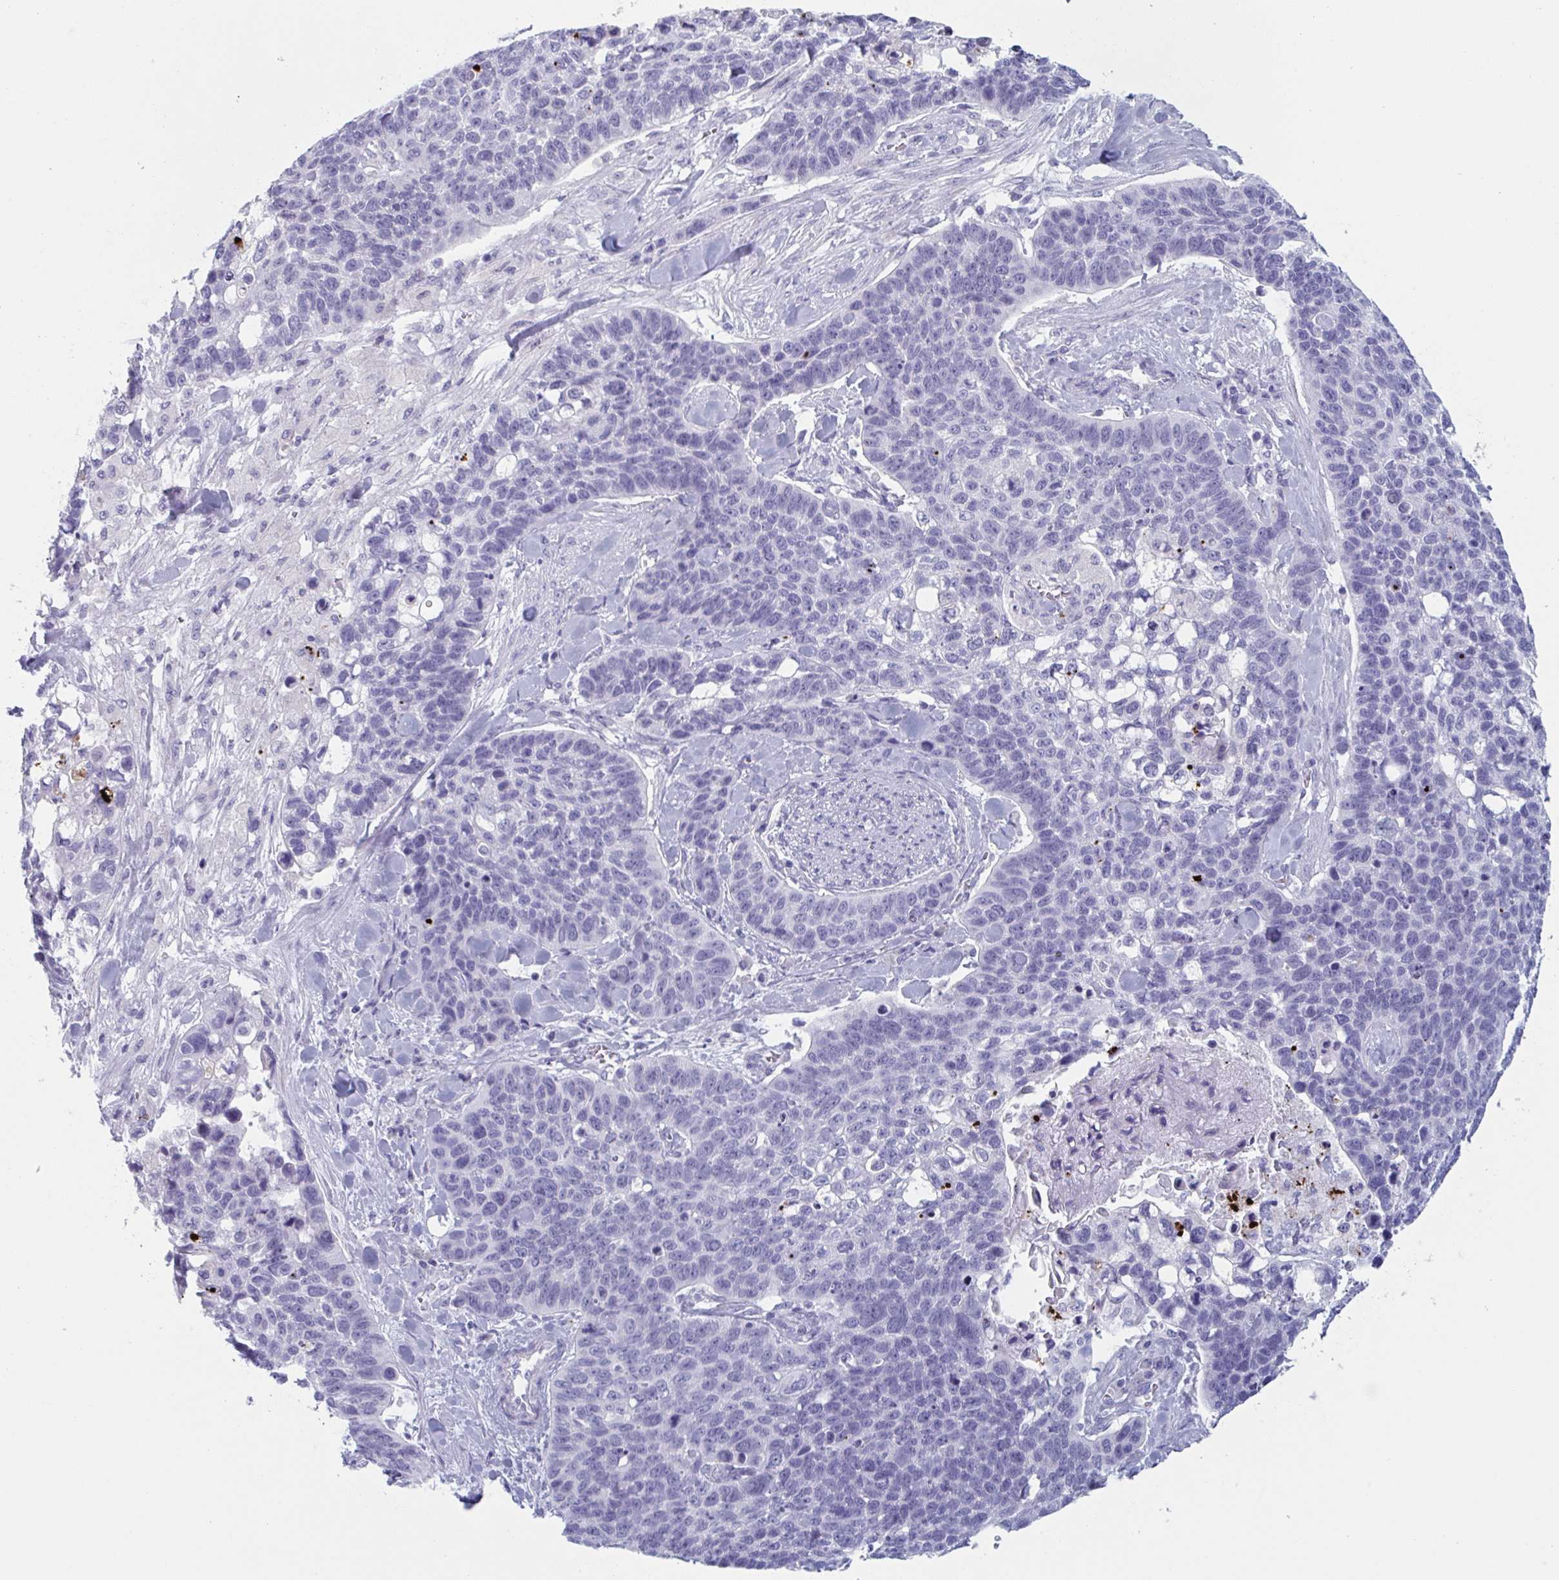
{"staining": {"intensity": "negative", "quantity": "none", "location": "none"}, "tissue": "lung cancer", "cell_type": "Tumor cells", "image_type": "cancer", "snomed": [{"axis": "morphology", "description": "Squamous cell carcinoma, NOS"}, {"axis": "topography", "description": "Lung"}], "caption": "Tumor cells show no significant positivity in lung cancer (squamous cell carcinoma). (DAB (3,3'-diaminobenzidine) immunohistochemistry with hematoxylin counter stain).", "gene": "HSD11B2", "patient": {"sex": "male", "age": 62}}